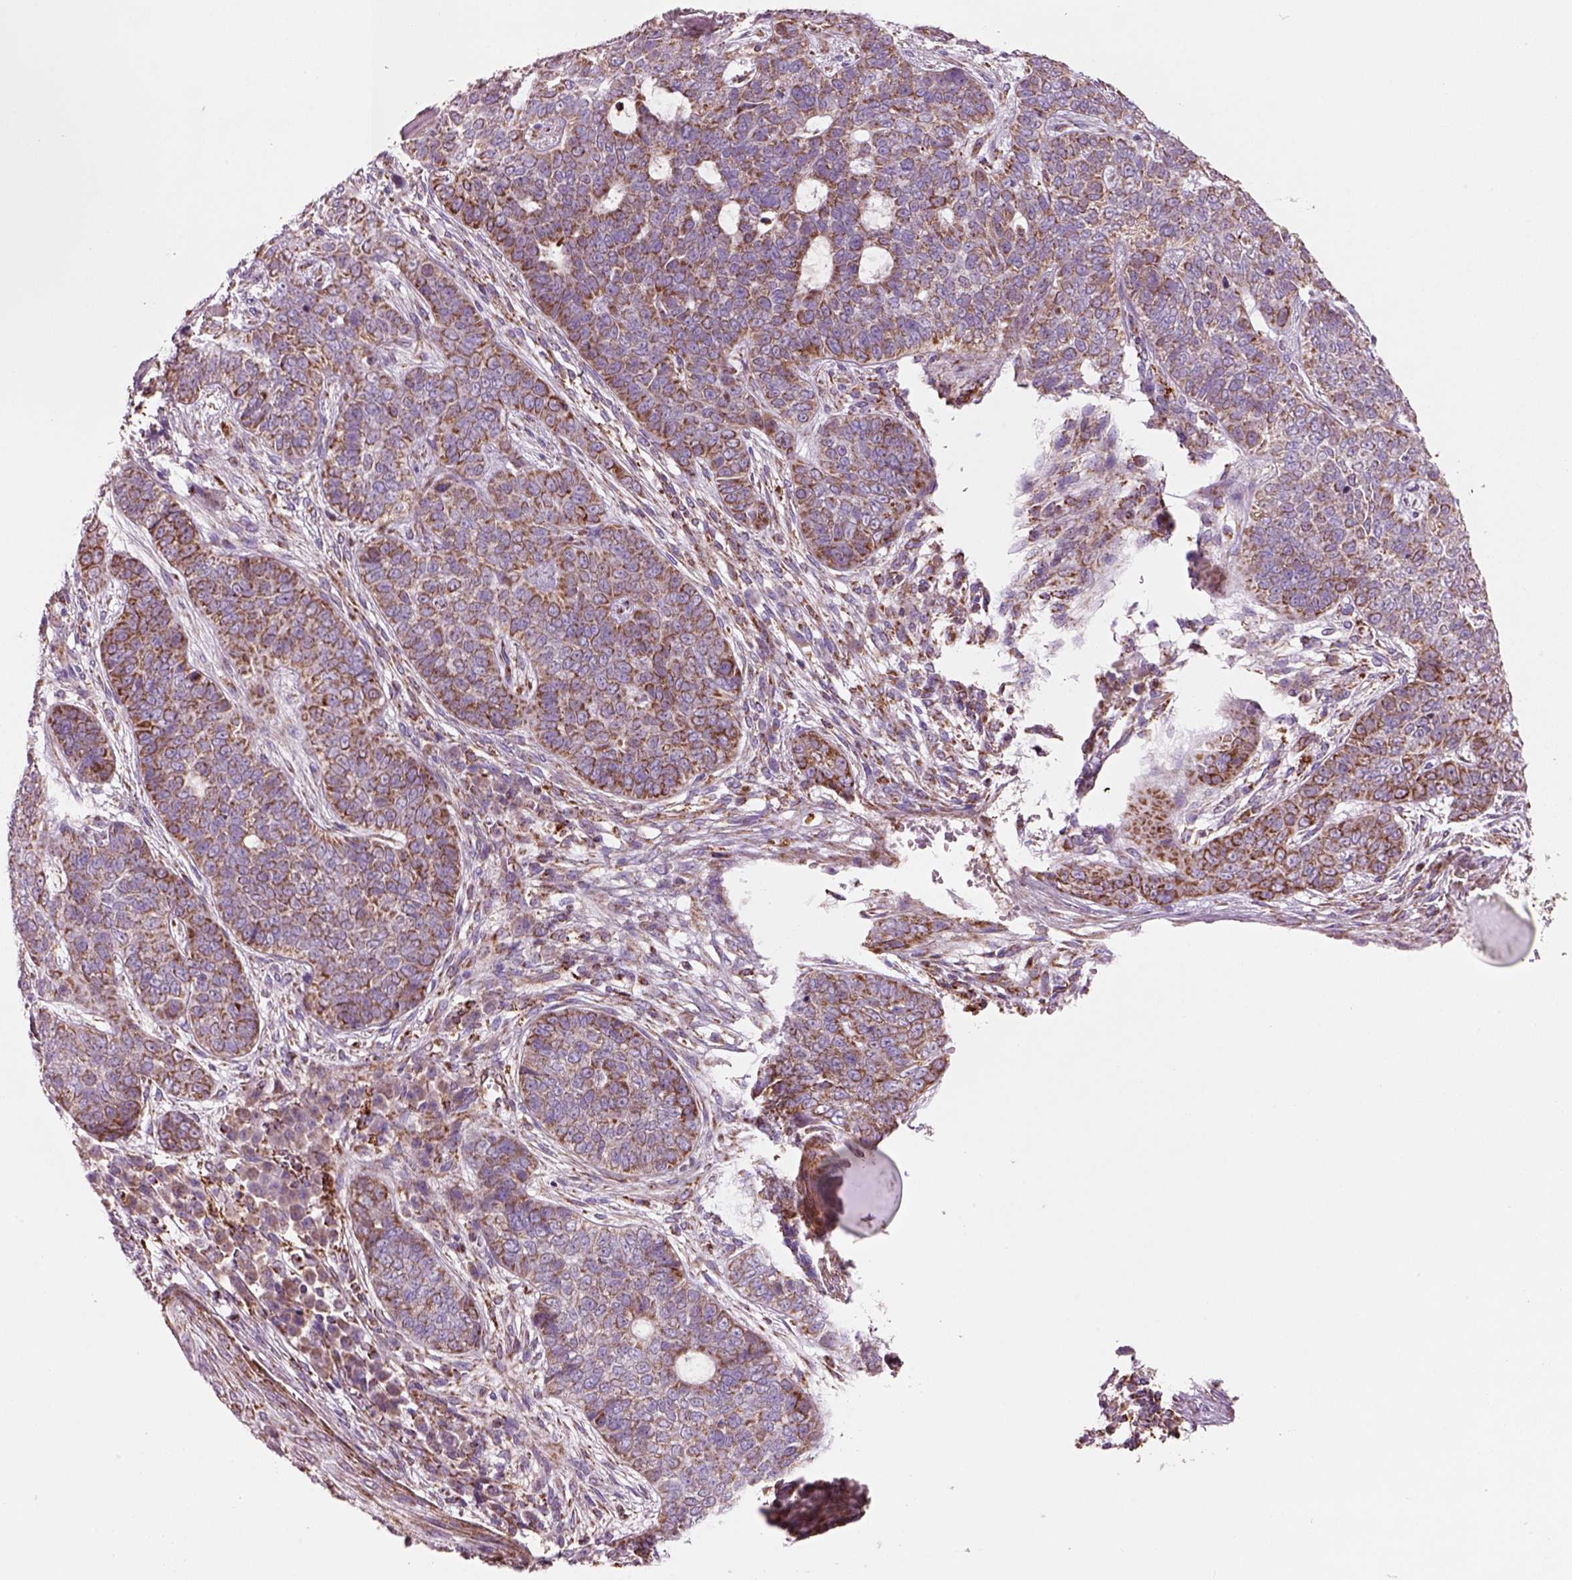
{"staining": {"intensity": "moderate", "quantity": ">75%", "location": "cytoplasmic/membranous"}, "tissue": "skin cancer", "cell_type": "Tumor cells", "image_type": "cancer", "snomed": [{"axis": "morphology", "description": "Basal cell carcinoma"}, {"axis": "topography", "description": "Skin"}], "caption": "Moderate cytoplasmic/membranous staining is present in approximately >75% of tumor cells in skin cancer. The staining was performed using DAB, with brown indicating positive protein expression. Nuclei are stained blue with hematoxylin.", "gene": "SLC25A24", "patient": {"sex": "female", "age": 69}}